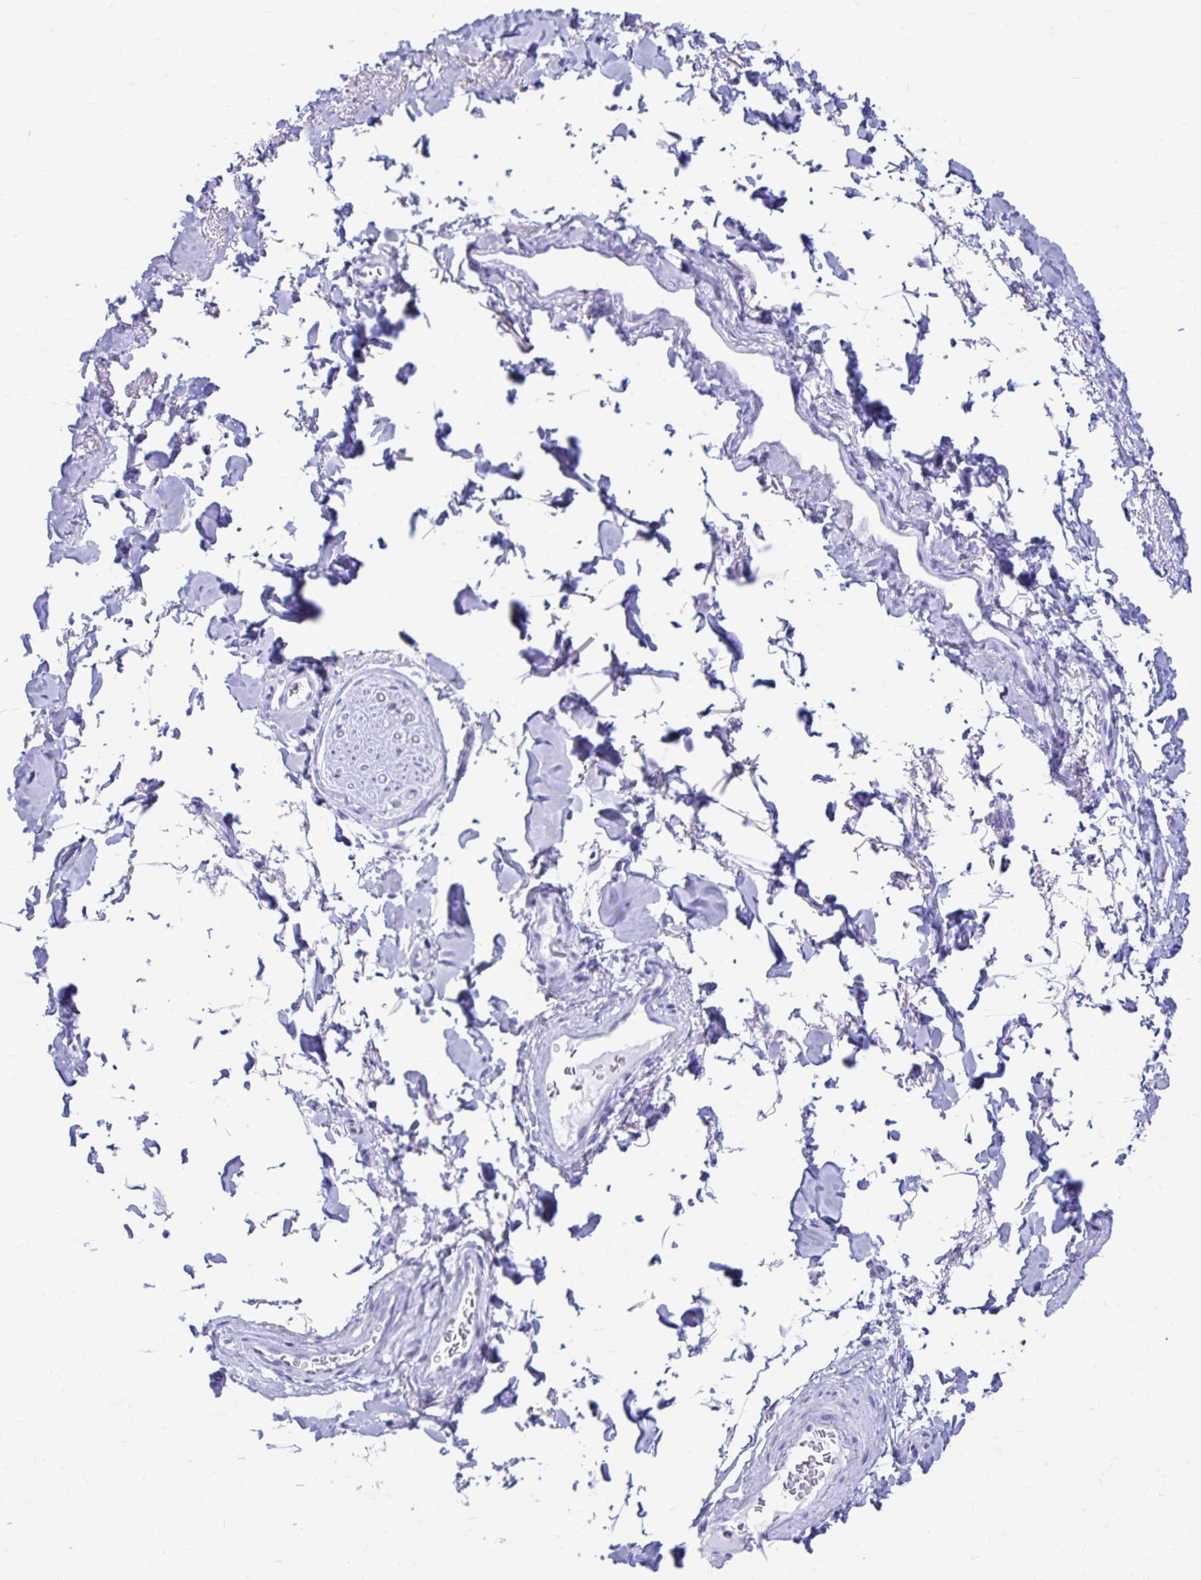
{"staining": {"intensity": "negative", "quantity": "none", "location": "none"}, "tissue": "adipose tissue", "cell_type": "Adipocytes", "image_type": "normal", "snomed": [{"axis": "morphology", "description": "Normal tissue, NOS"}, {"axis": "topography", "description": "Vulva"}, {"axis": "topography", "description": "Peripheral nerve tissue"}], "caption": "This photomicrograph is of benign adipose tissue stained with immunohistochemistry to label a protein in brown with the nuclei are counter-stained blue. There is no expression in adipocytes.", "gene": "NSG2", "patient": {"sex": "female", "age": 66}}